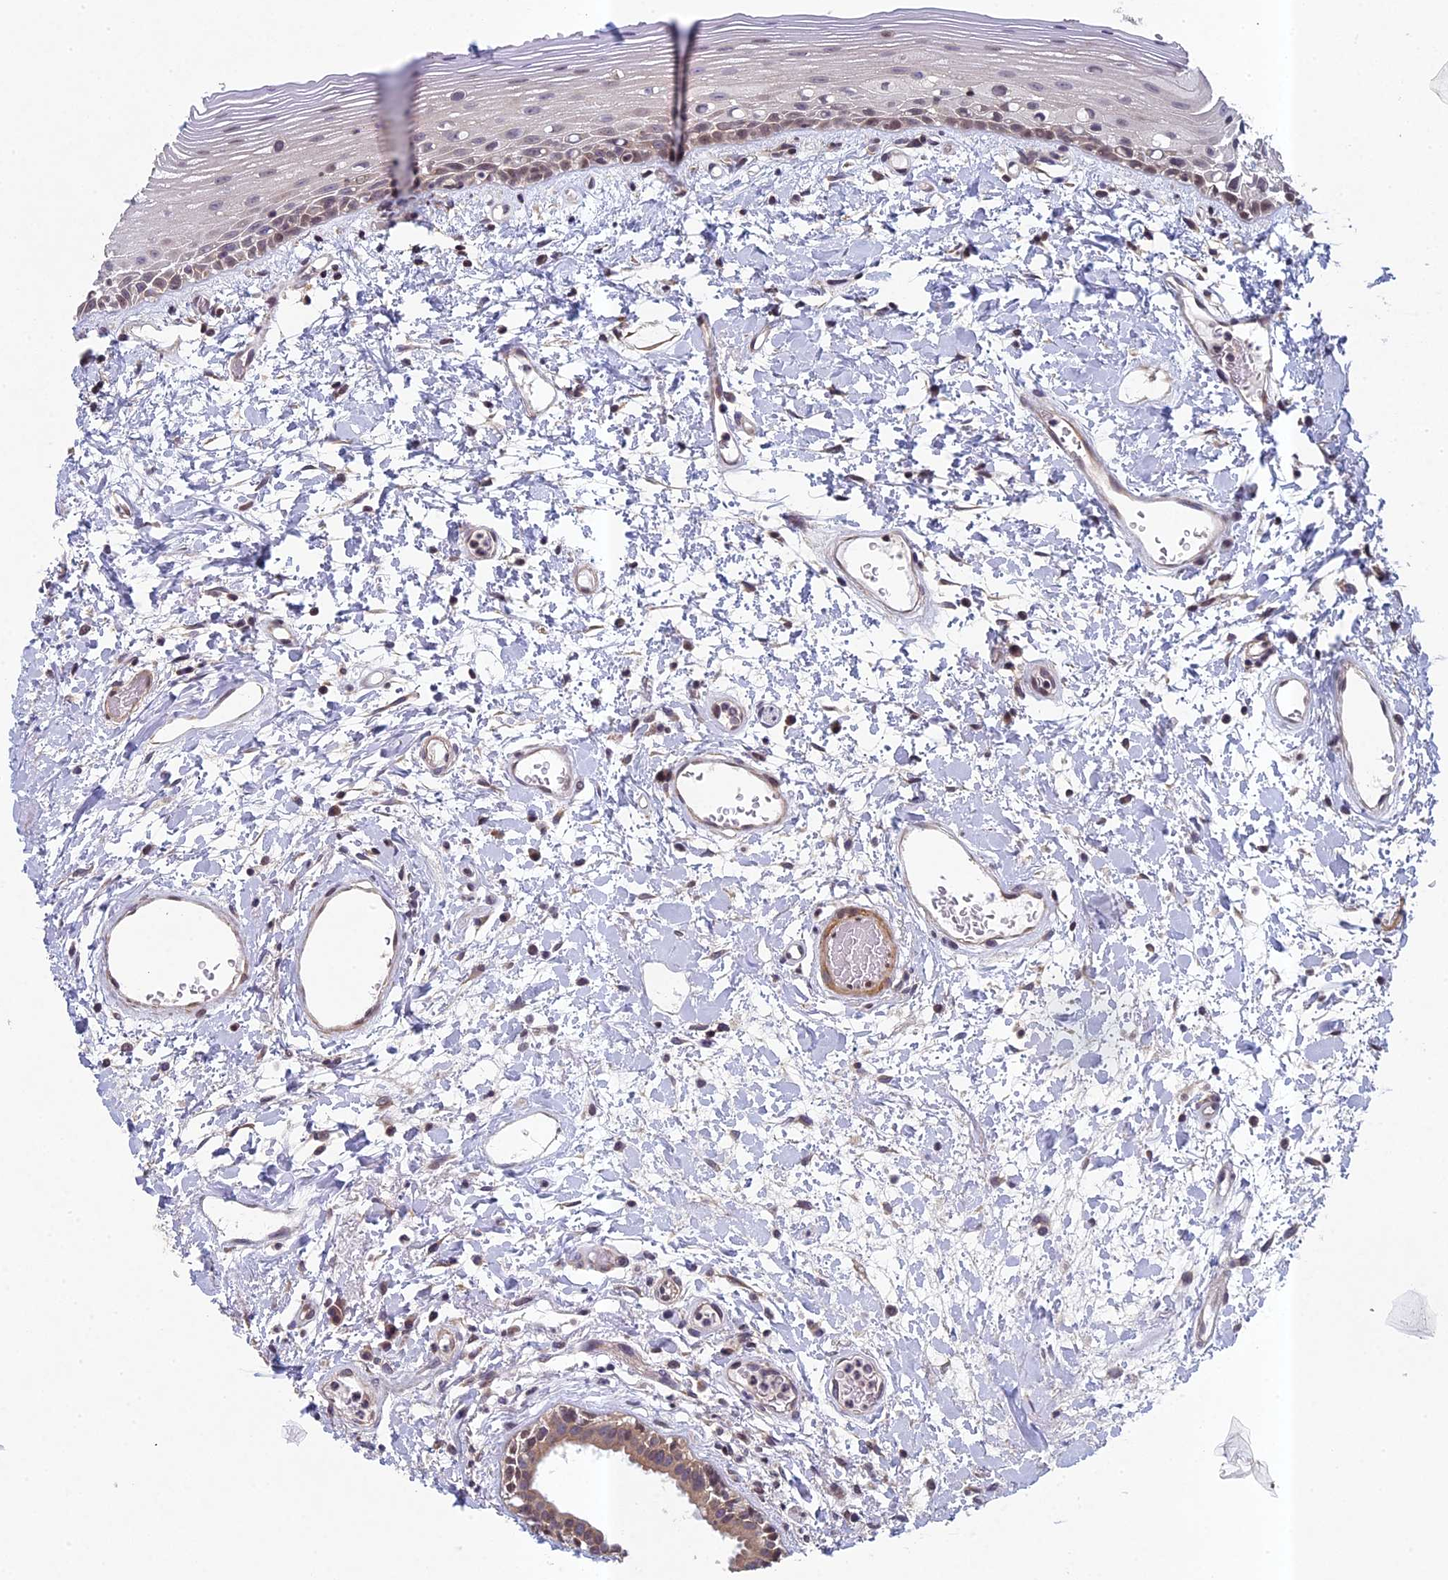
{"staining": {"intensity": "weak", "quantity": "<25%", "location": "cytoplasmic/membranous,nuclear"}, "tissue": "oral mucosa", "cell_type": "Squamous epithelial cells", "image_type": "normal", "snomed": [{"axis": "morphology", "description": "Normal tissue, NOS"}, {"axis": "topography", "description": "Oral tissue"}], "caption": "Human oral mucosa stained for a protein using IHC exhibits no staining in squamous epithelial cells.", "gene": "DIXDC1", "patient": {"sex": "female", "age": 76}}